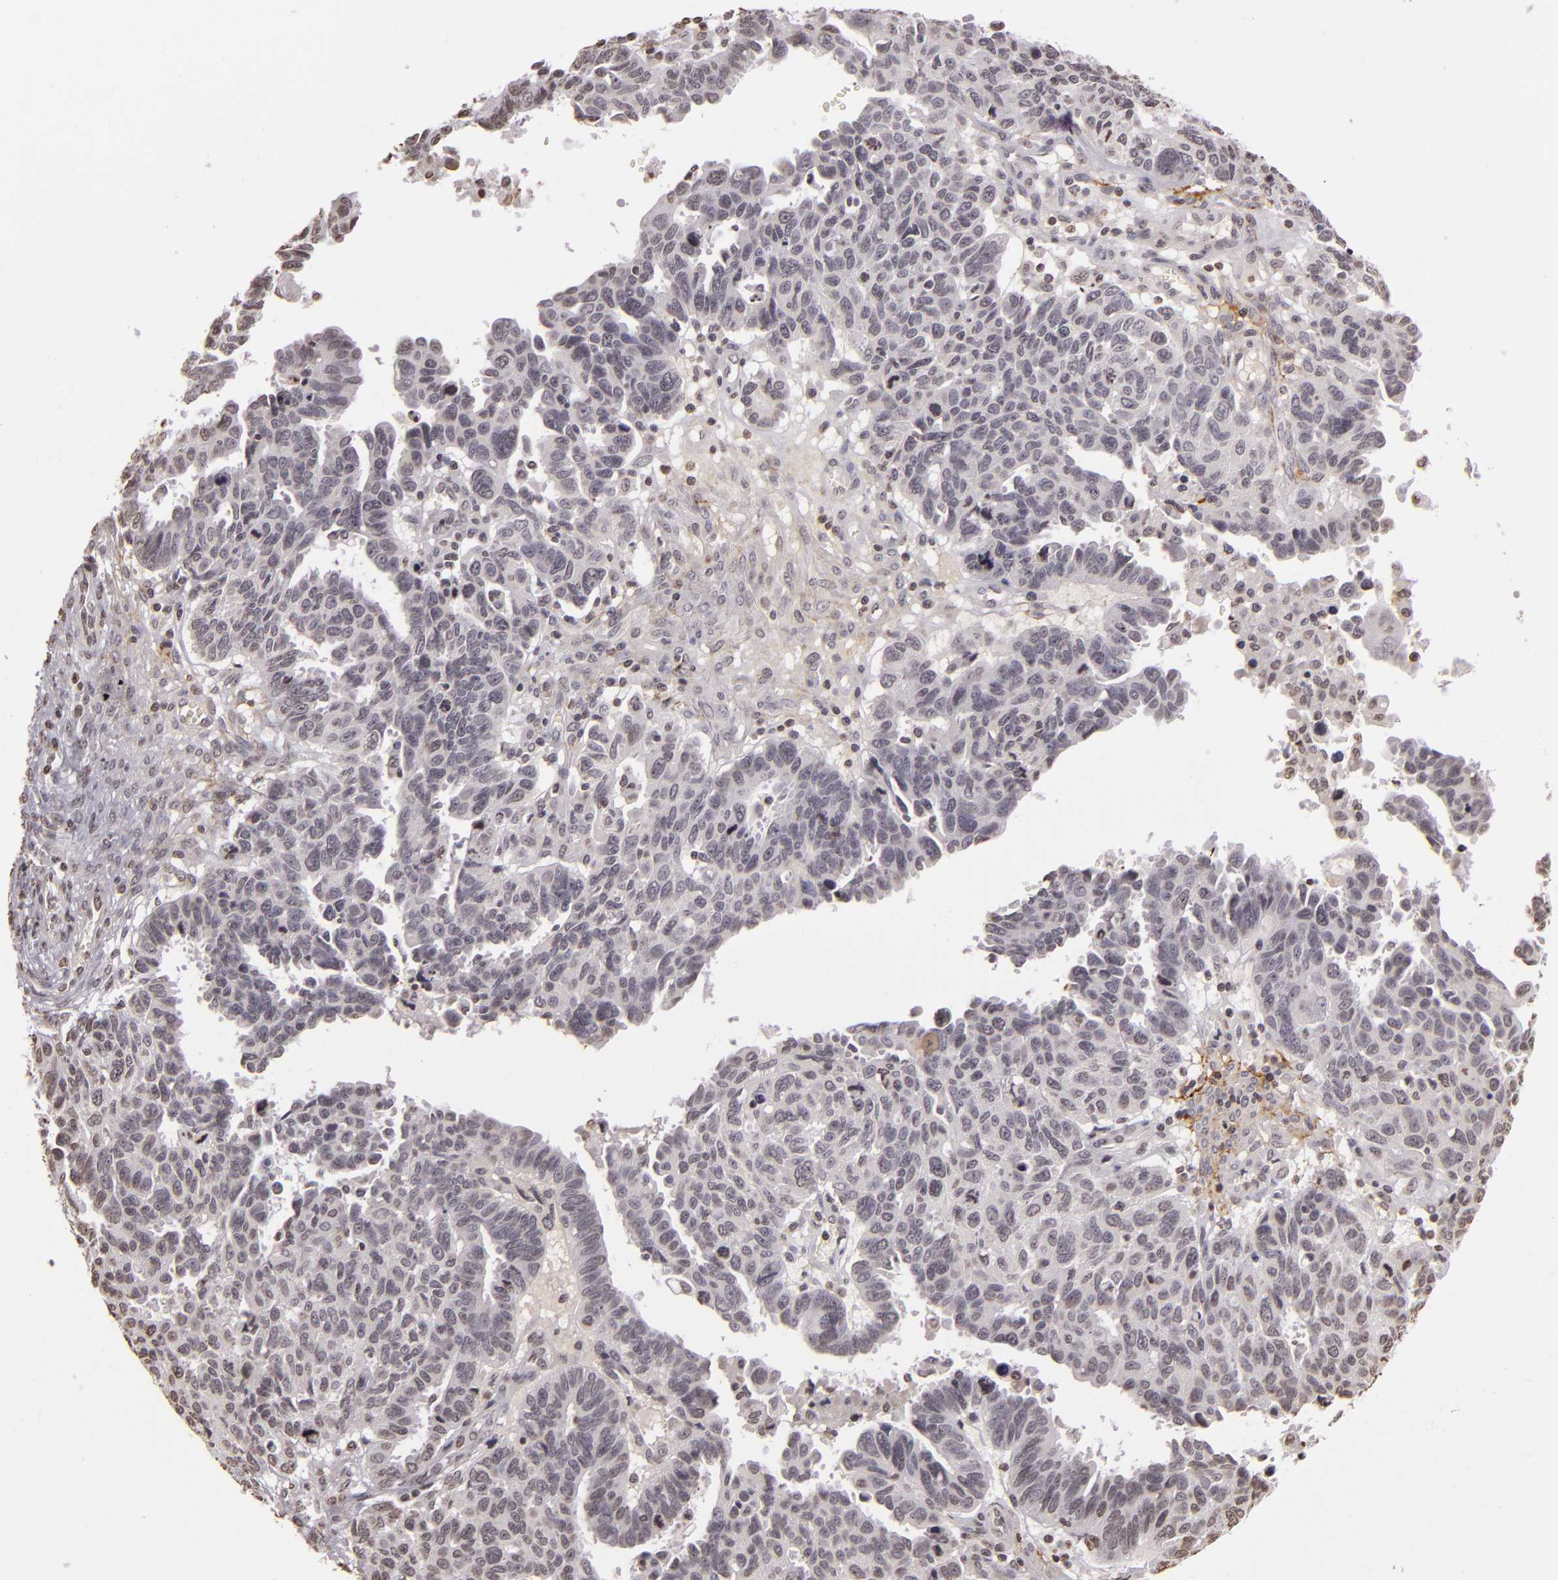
{"staining": {"intensity": "negative", "quantity": "none", "location": "none"}, "tissue": "ovarian cancer", "cell_type": "Tumor cells", "image_type": "cancer", "snomed": [{"axis": "morphology", "description": "Carcinoma, endometroid"}, {"axis": "morphology", "description": "Cystadenocarcinoma, serous, NOS"}, {"axis": "topography", "description": "Ovary"}], "caption": "The image displays no significant staining in tumor cells of endometroid carcinoma (ovarian).", "gene": "THRB", "patient": {"sex": "female", "age": 45}}